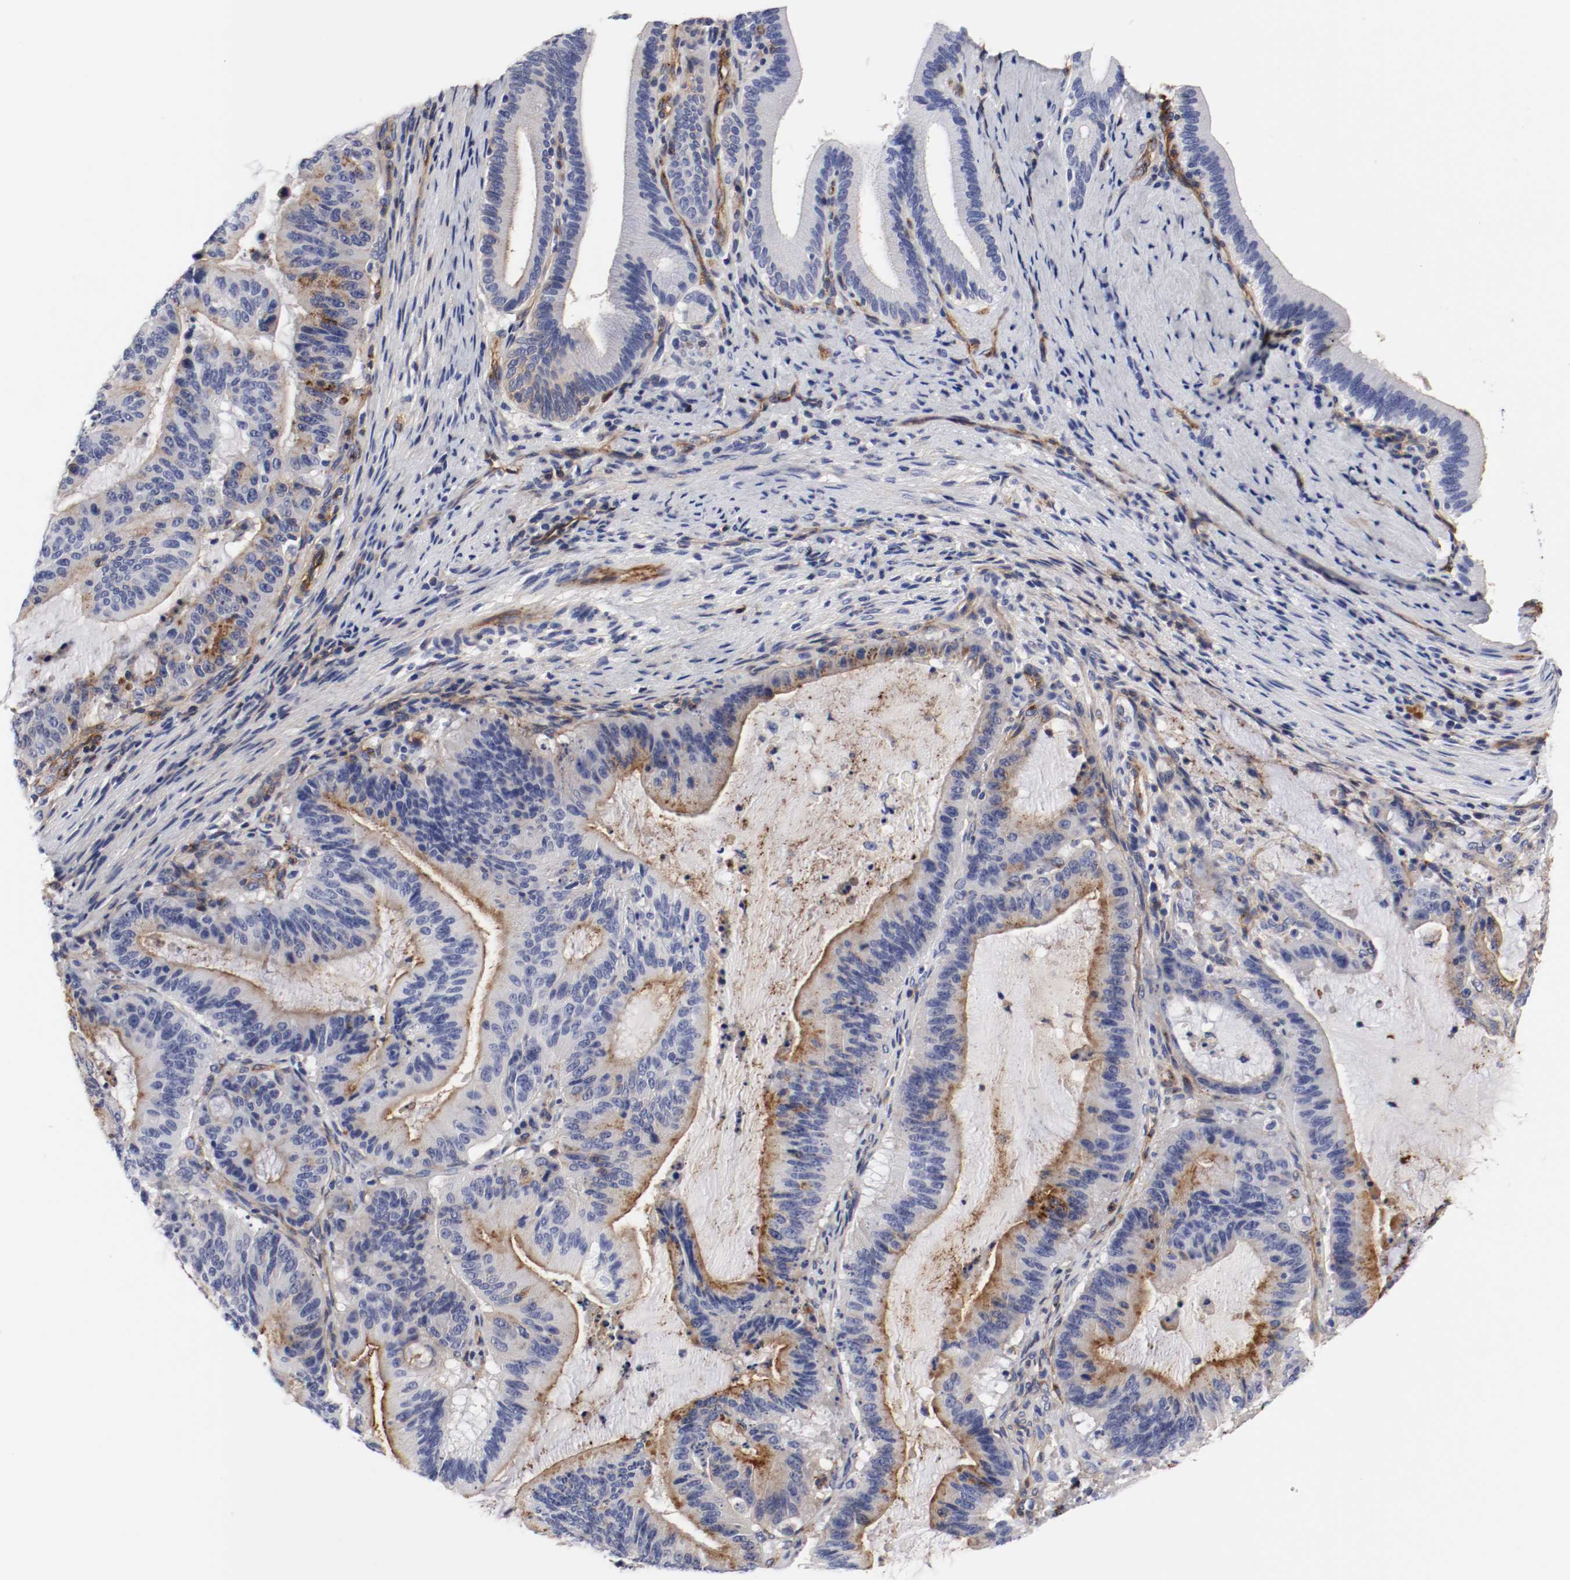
{"staining": {"intensity": "weak", "quantity": "25%-75%", "location": "cytoplasmic/membranous"}, "tissue": "liver cancer", "cell_type": "Tumor cells", "image_type": "cancer", "snomed": [{"axis": "morphology", "description": "Cholangiocarcinoma"}, {"axis": "topography", "description": "Liver"}], "caption": "DAB immunohistochemical staining of cholangiocarcinoma (liver) displays weak cytoplasmic/membranous protein positivity in approximately 25%-75% of tumor cells.", "gene": "IFITM1", "patient": {"sex": "female", "age": 73}}